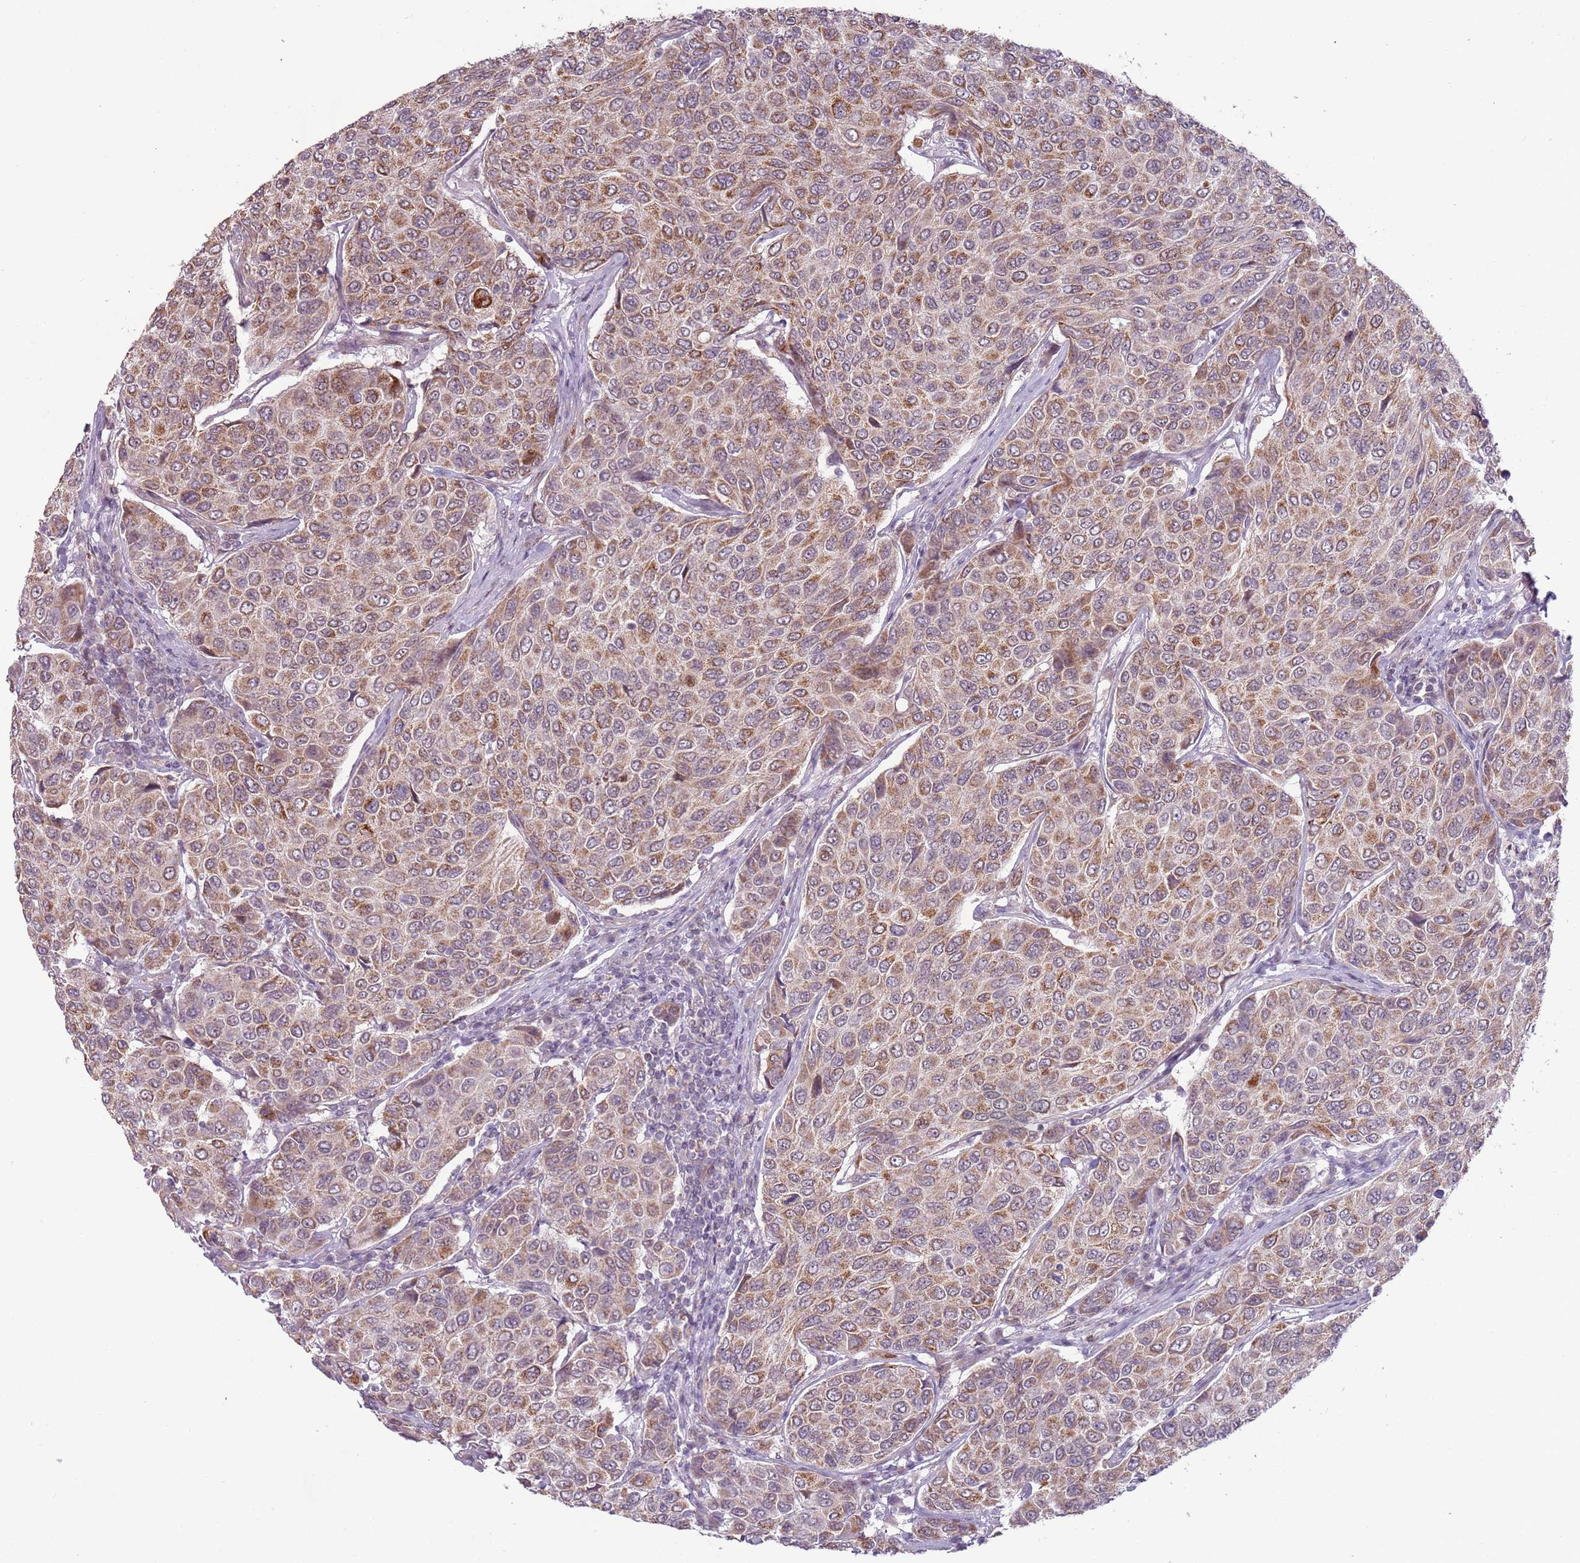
{"staining": {"intensity": "moderate", "quantity": ">75%", "location": "cytoplasmic/membranous"}, "tissue": "breast cancer", "cell_type": "Tumor cells", "image_type": "cancer", "snomed": [{"axis": "morphology", "description": "Duct carcinoma"}, {"axis": "topography", "description": "Breast"}], "caption": "Immunohistochemical staining of breast cancer (intraductal carcinoma) shows medium levels of moderate cytoplasmic/membranous protein positivity in approximately >75% of tumor cells. The staining was performed using DAB to visualize the protein expression in brown, while the nuclei were stained in blue with hematoxylin (Magnification: 20x).", "gene": "MLLT11", "patient": {"sex": "female", "age": 55}}